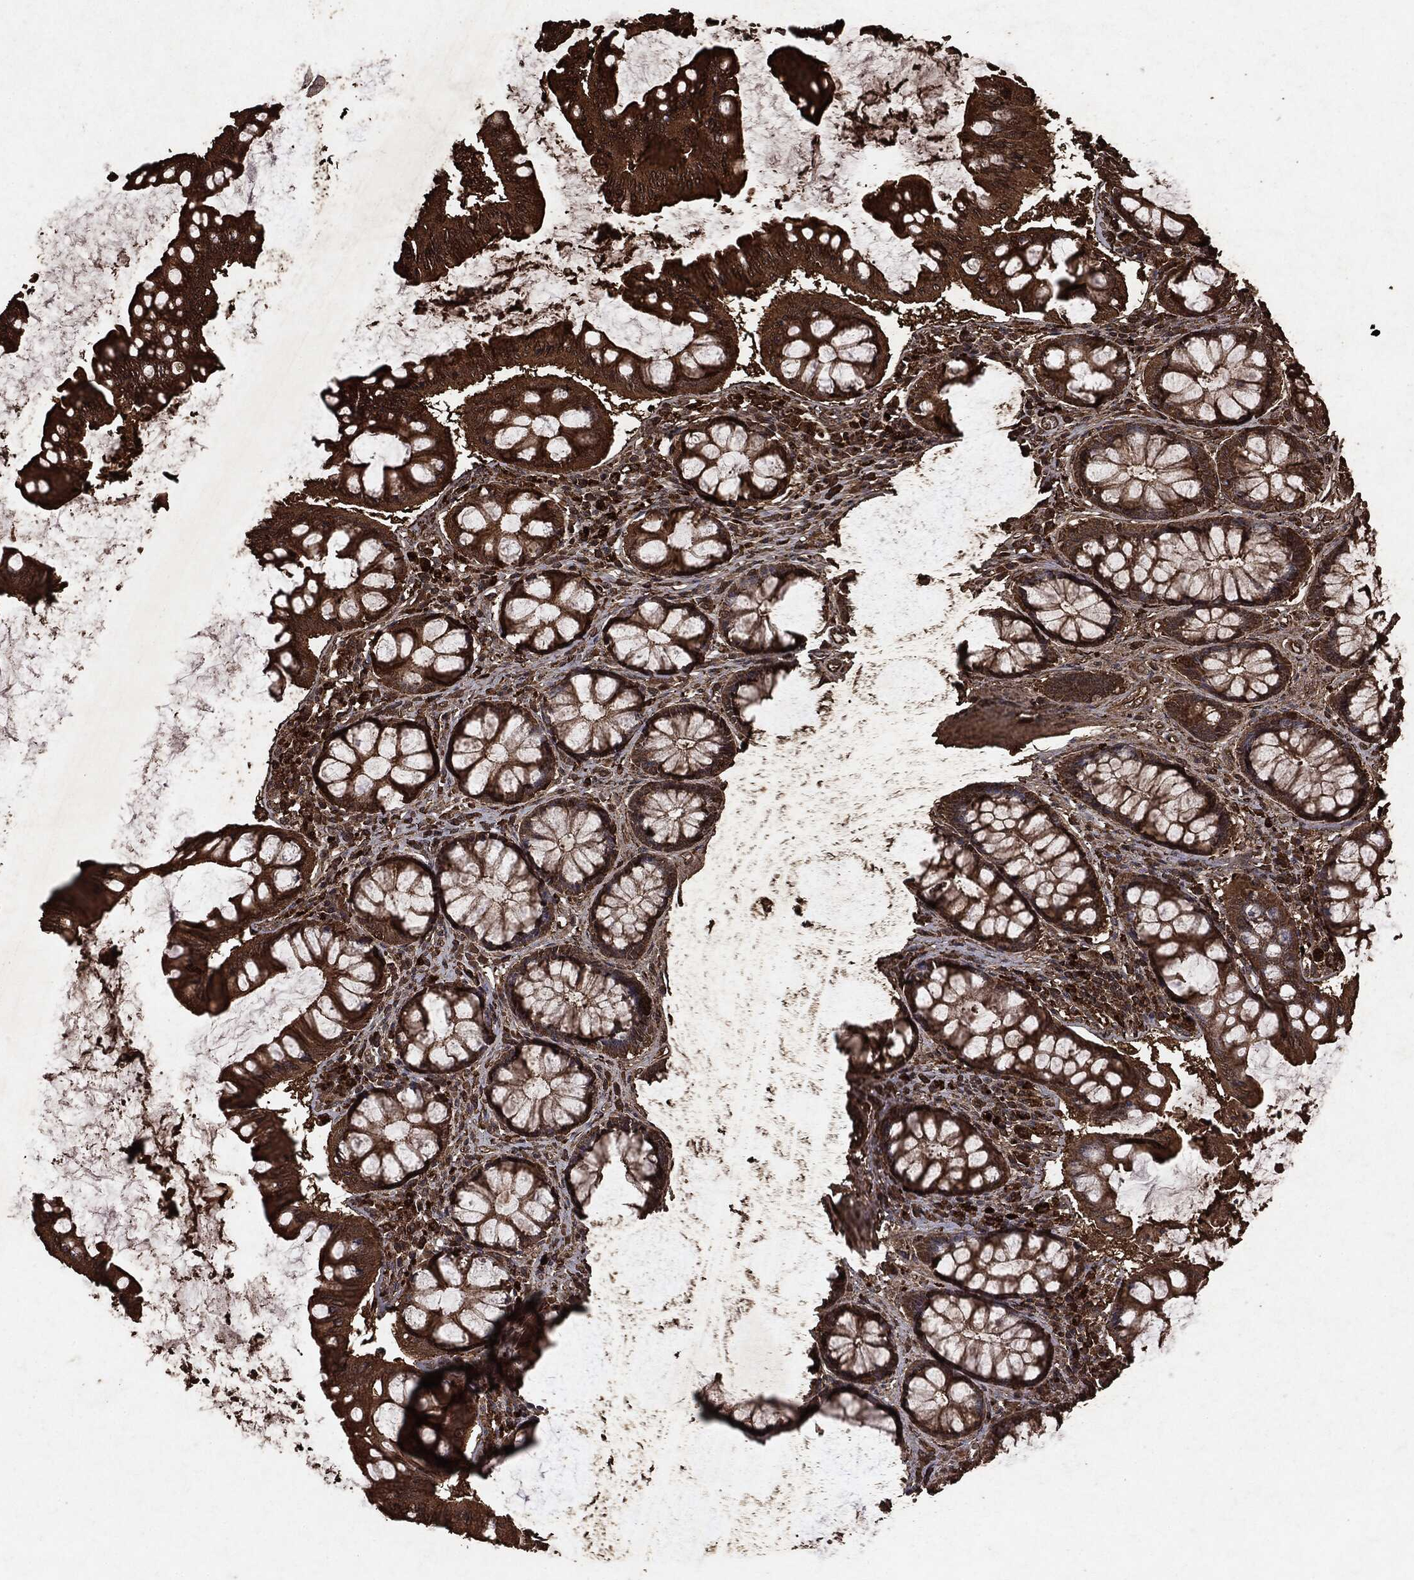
{"staining": {"intensity": "strong", "quantity": ">75%", "location": "cytoplasmic/membranous"}, "tissue": "colon", "cell_type": "Endothelial cells", "image_type": "normal", "snomed": [{"axis": "morphology", "description": "Normal tissue, NOS"}, {"axis": "topography", "description": "Colon"}], "caption": "Colon stained with immunohistochemistry reveals strong cytoplasmic/membranous expression in about >75% of endothelial cells. (DAB = brown stain, brightfield microscopy at high magnification).", "gene": "ARAF", "patient": {"sex": "female", "age": 65}}